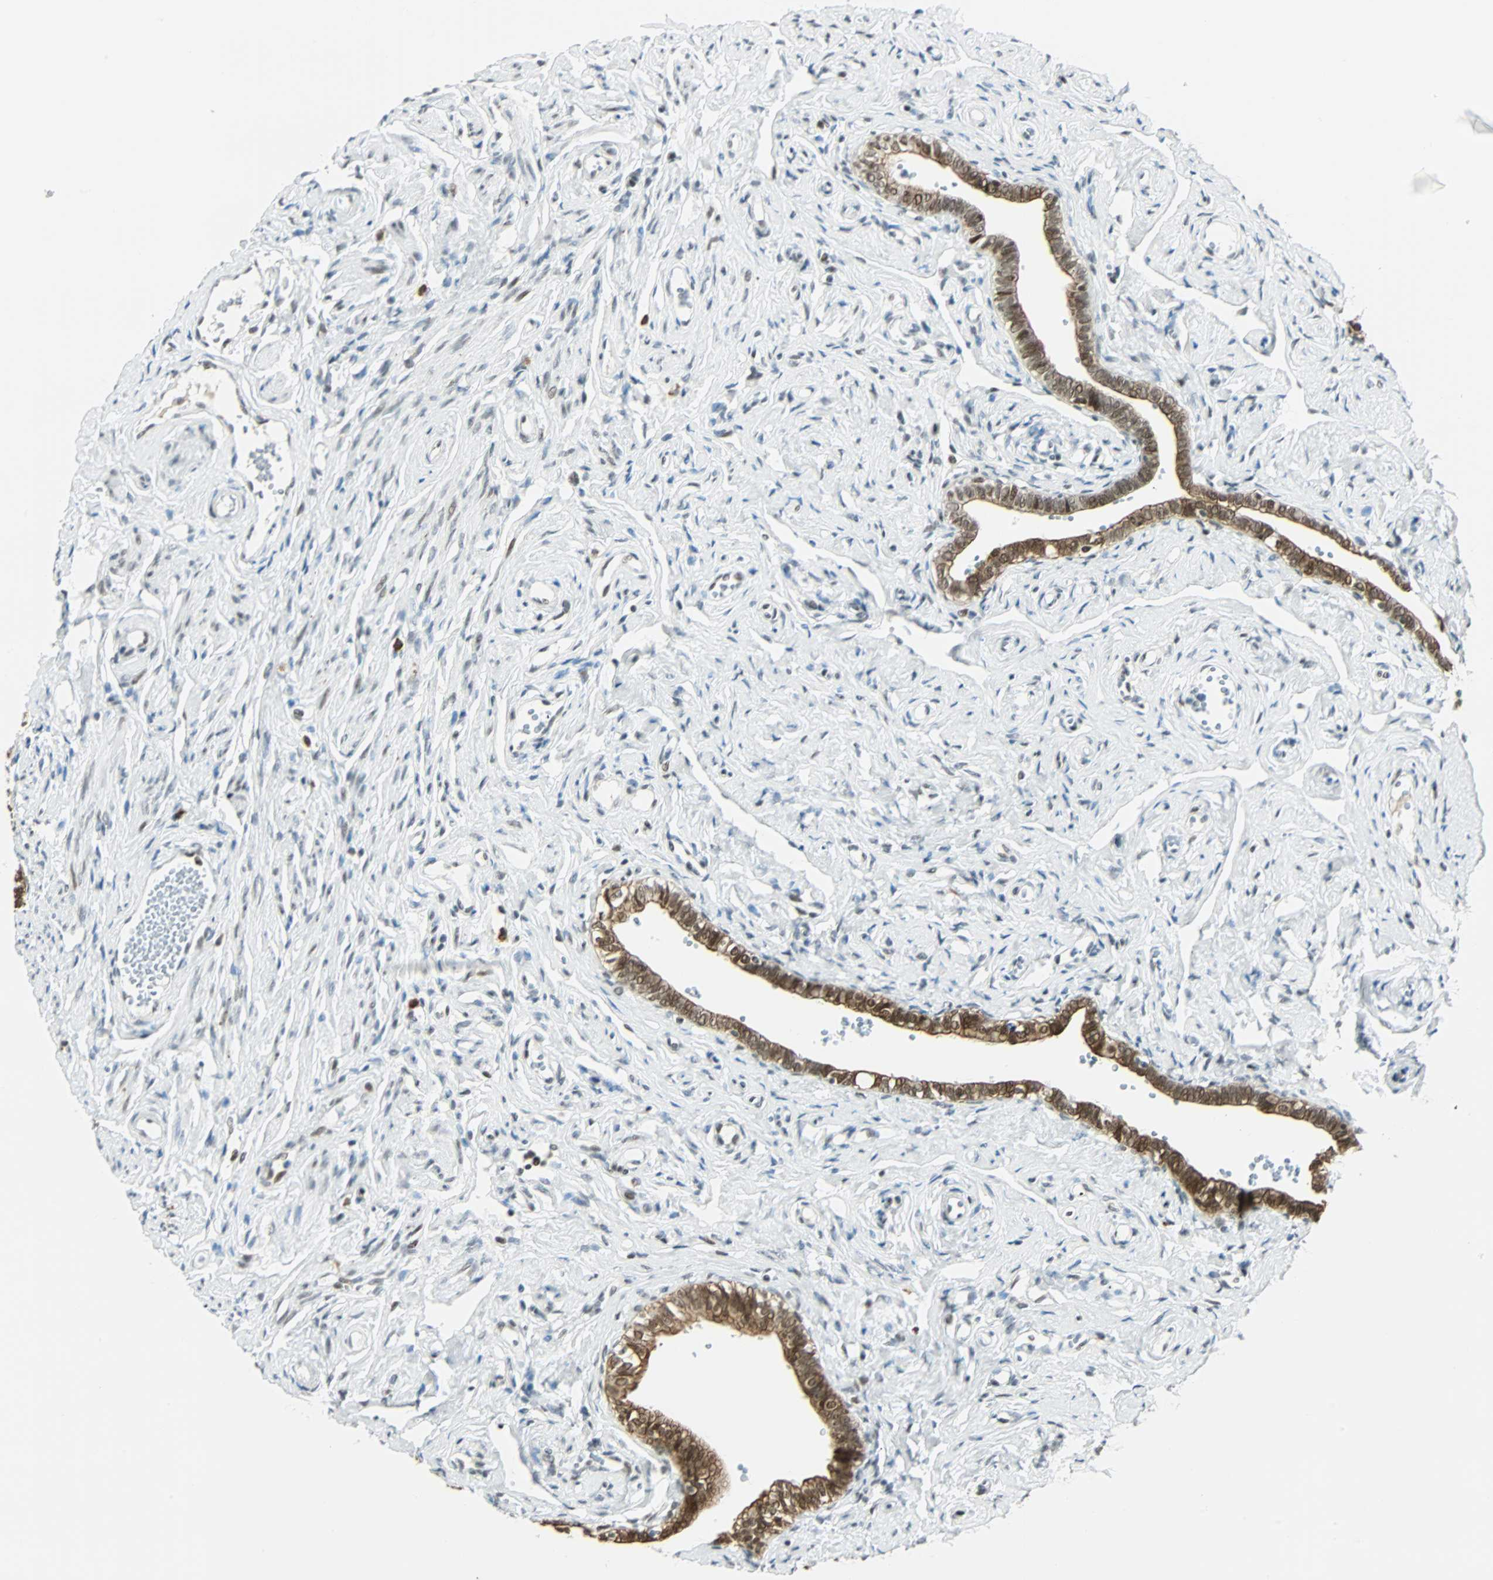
{"staining": {"intensity": "strong", "quantity": ">75%", "location": "cytoplasmic/membranous,nuclear"}, "tissue": "fallopian tube", "cell_type": "Glandular cells", "image_type": "normal", "snomed": [{"axis": "morphology", "description": "Normal tissue, NOS"}, {"axis": "topography", "description": "Fallopian tube"}], "caption": "Immunohistochemistry (IHC) (DAB) staining of unremarkable fallopian tube demonstrates strong cytoplasmic/membranous,nuclear protein positivity in approximately >75% of glandular cells.", "gene": "NELFE", "patient": {"sex": "female", "age": 71}}